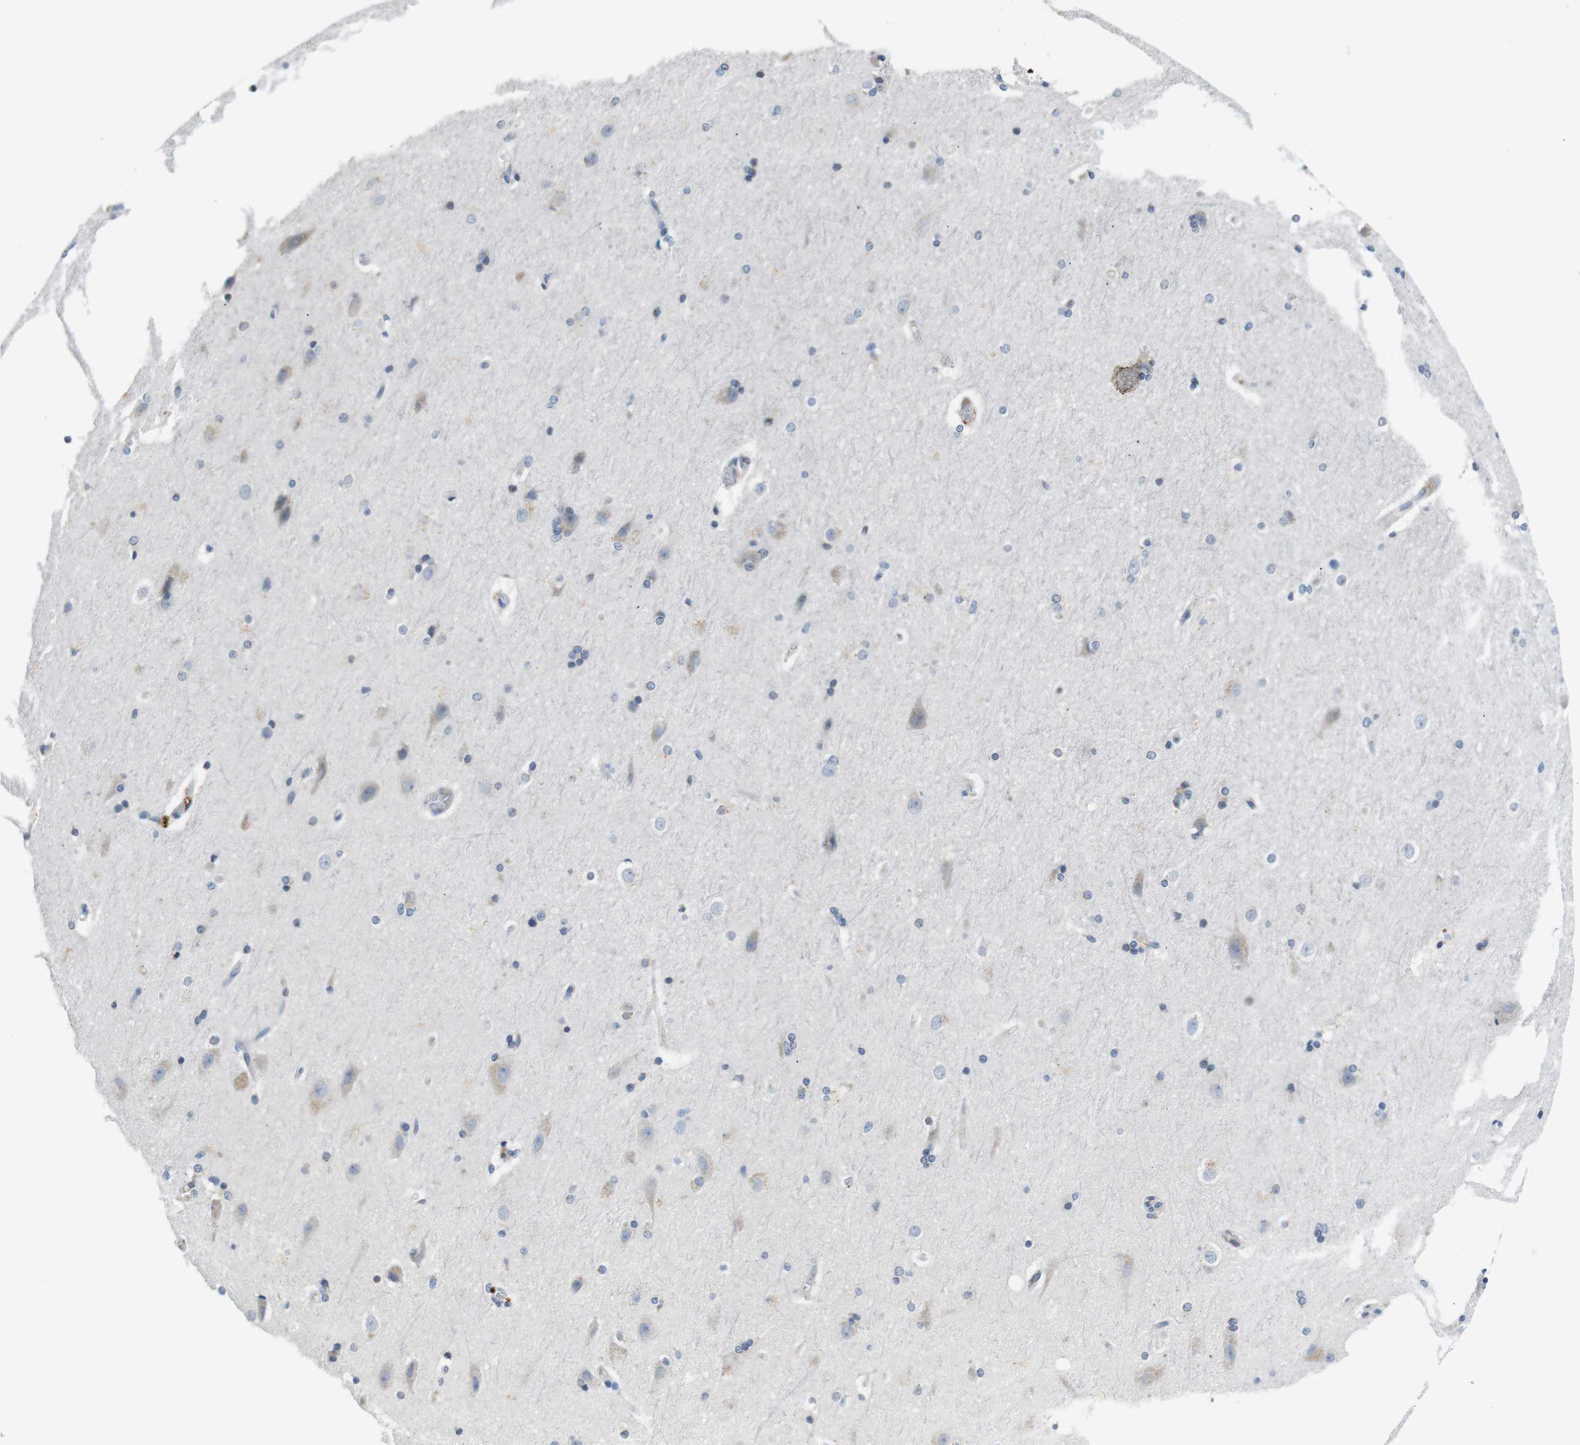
{"staining": {"intensity": "negative", "quantity": "none", "location": "none"}, "tissue": "hippocampus", "cell_type": "Glial cells", "image_type": "normal", "snomed": [{"axis": "morphology", "description": "Normal tissue, NOS"}, {"axis": "topography", "description": "Hippocampus"}], "caption": "Immunohistochemistry image of unremarkable human hippocampus stained for a protein (brown), which demonstrates no positivity in glial cells. (DAB (3,3'-diaminobenzidine) IHC visualized using brightfield microscopy, high magnification).", "gene": "UNC5CL", "patient": {"sex": "female", "age": 19}}